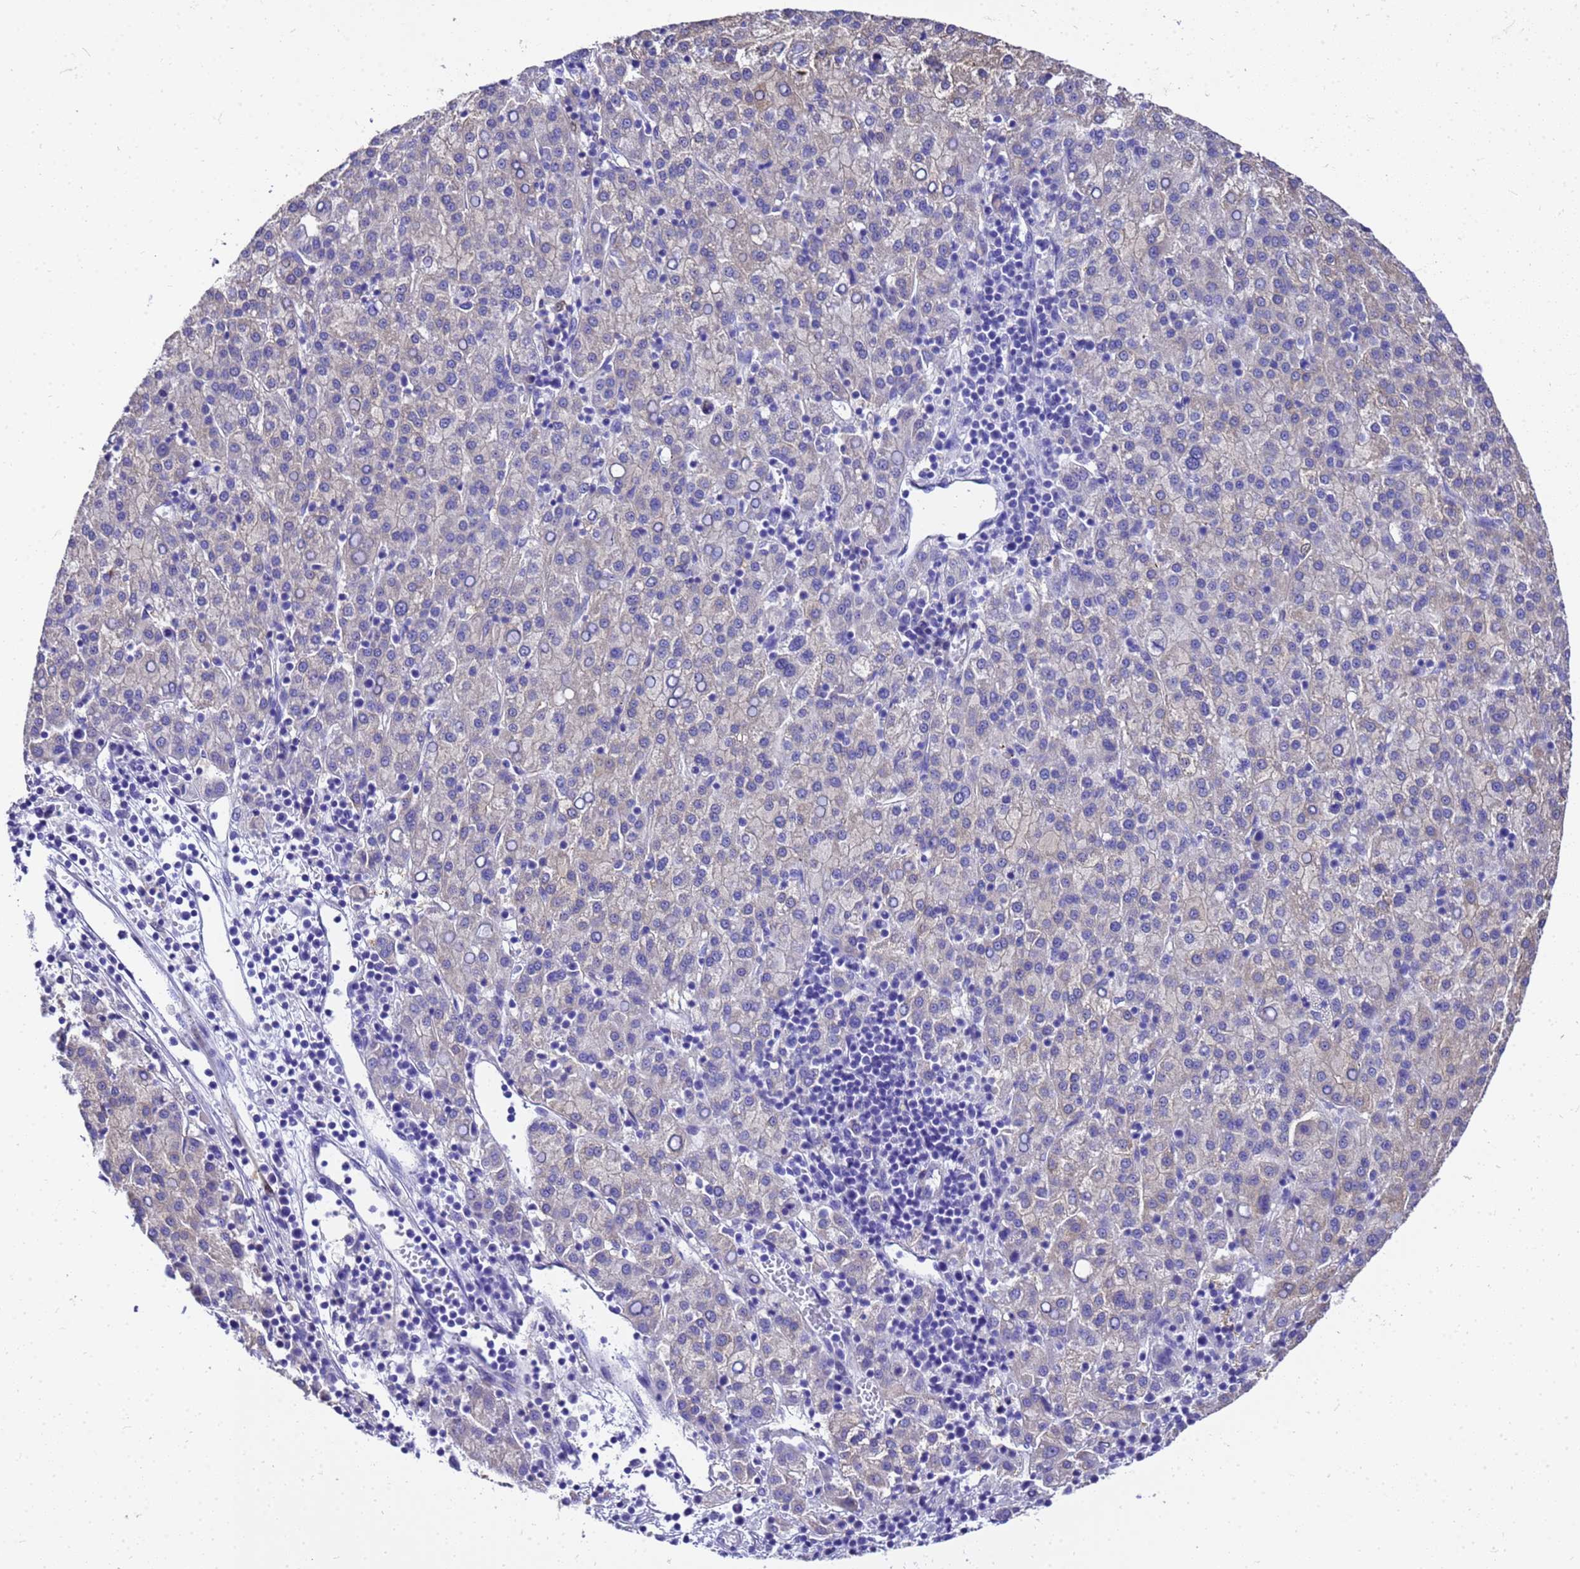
{"staining": {"intensity": "negative", "quantity": "none", "location": "none"}, "tissue": "liver cancer", "cell_type": "Tumor cells", "image_type": "cancer", "snomed": [{"axis": "morphology", "description": "Carcinoma, Hepatocellular, NOS"}, {"axis": "topography", "description": "Liver"}], "caption": "DAB (3,3'-diaminobenzidine) immunohistochemical staining of human hepatocellular carcinoma (liver) demonstrates no significant positivity in tumor cells.", "gene": "HSPB6", "patient": {"sex": "female", "age": 58}}